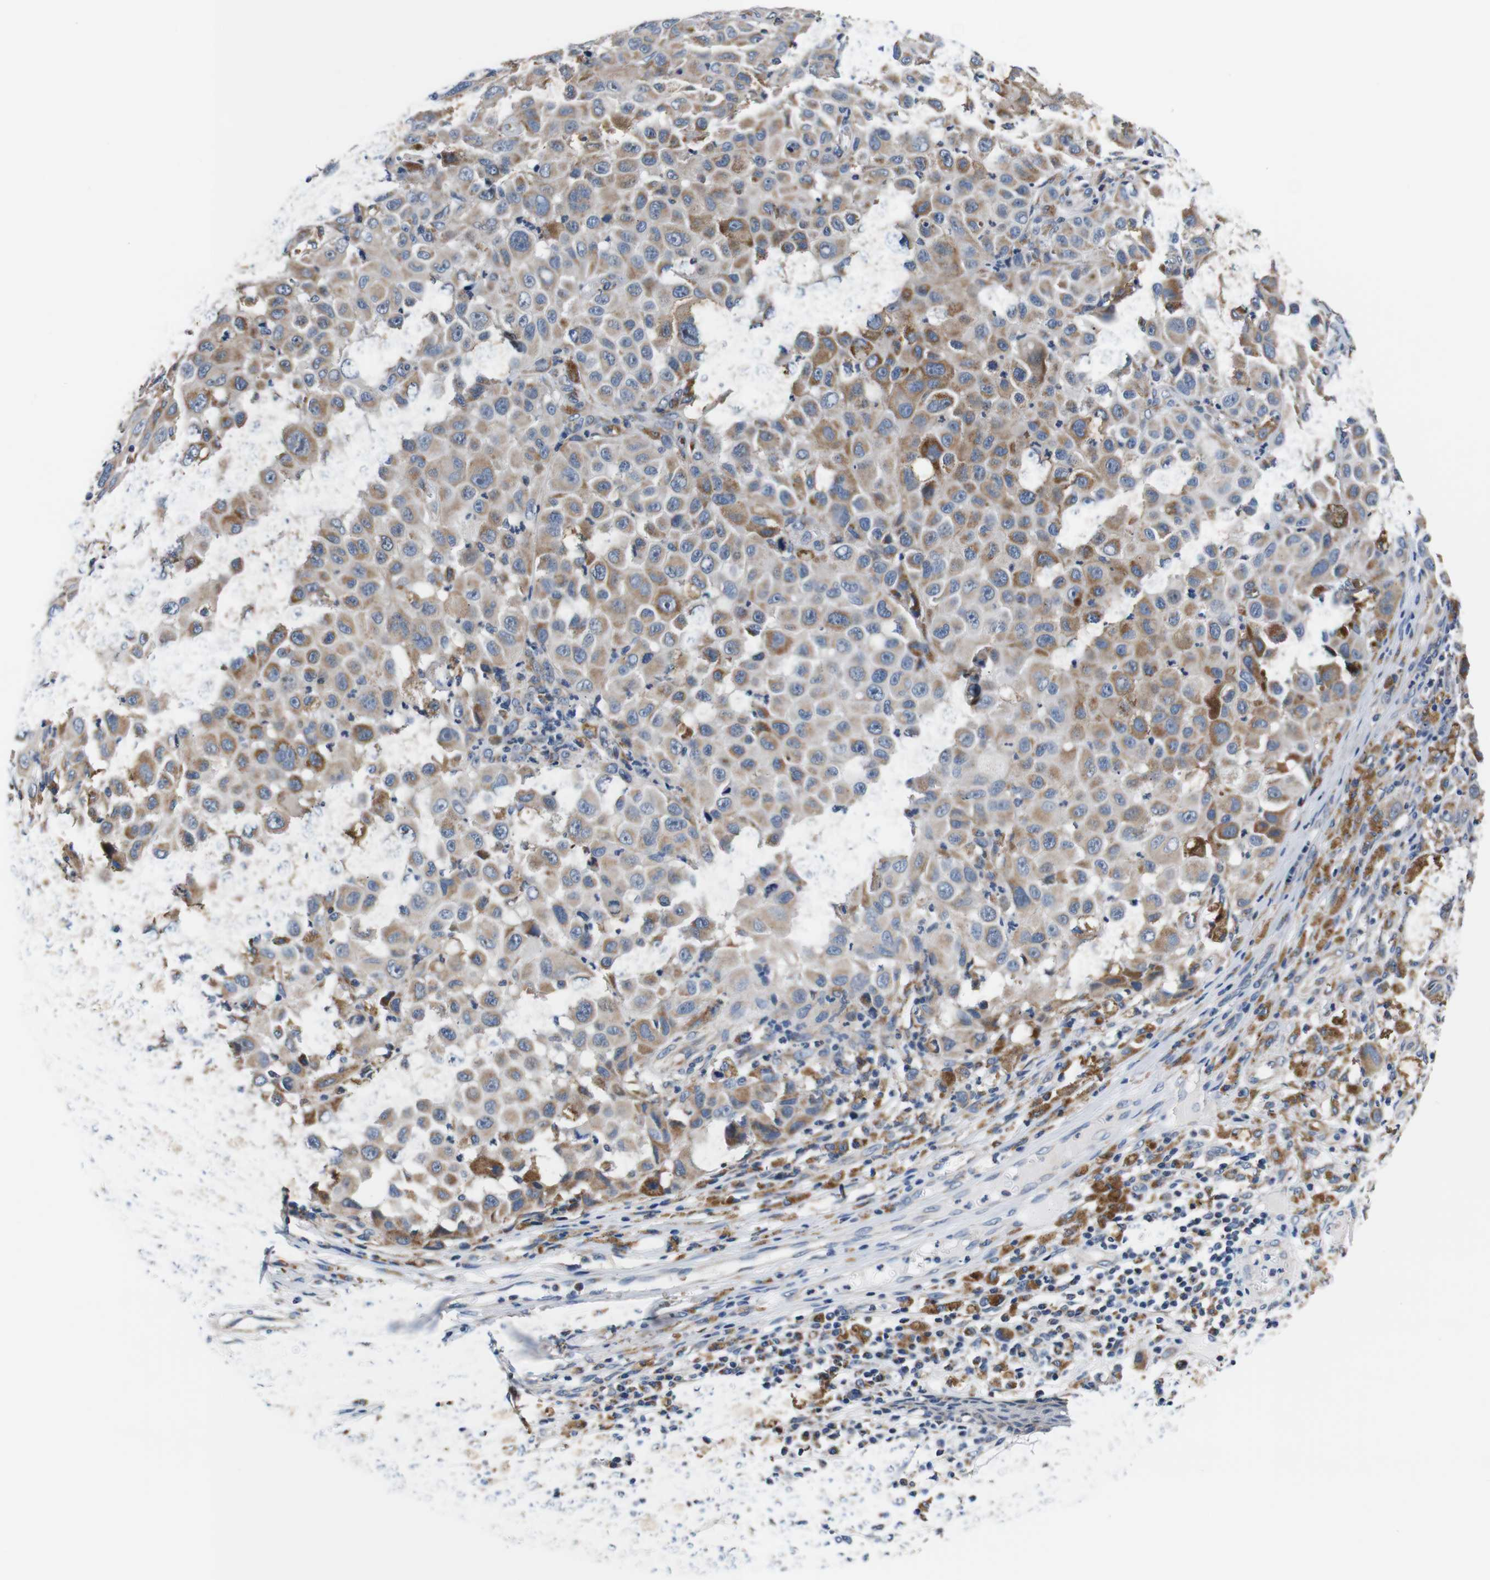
{"staining": {"intensity": "moderate", "quantity": ">75%", "location": "cytoplasmic/membranous"}, "tissue": "melanoma", "cell_type": "Tumor cells", "image_type": "cancer", "snomed": [{"axis": "morphology", "description": "Malignant melanoma, NOS"}, {"axis": "topography", "description": "Skin"}], "caption": "Human melanoma stained with a protein marker demonstrates moderate staining in tumor cells.", "gene": "LRP4", "patient": {"sex": "male", "age": 96}}